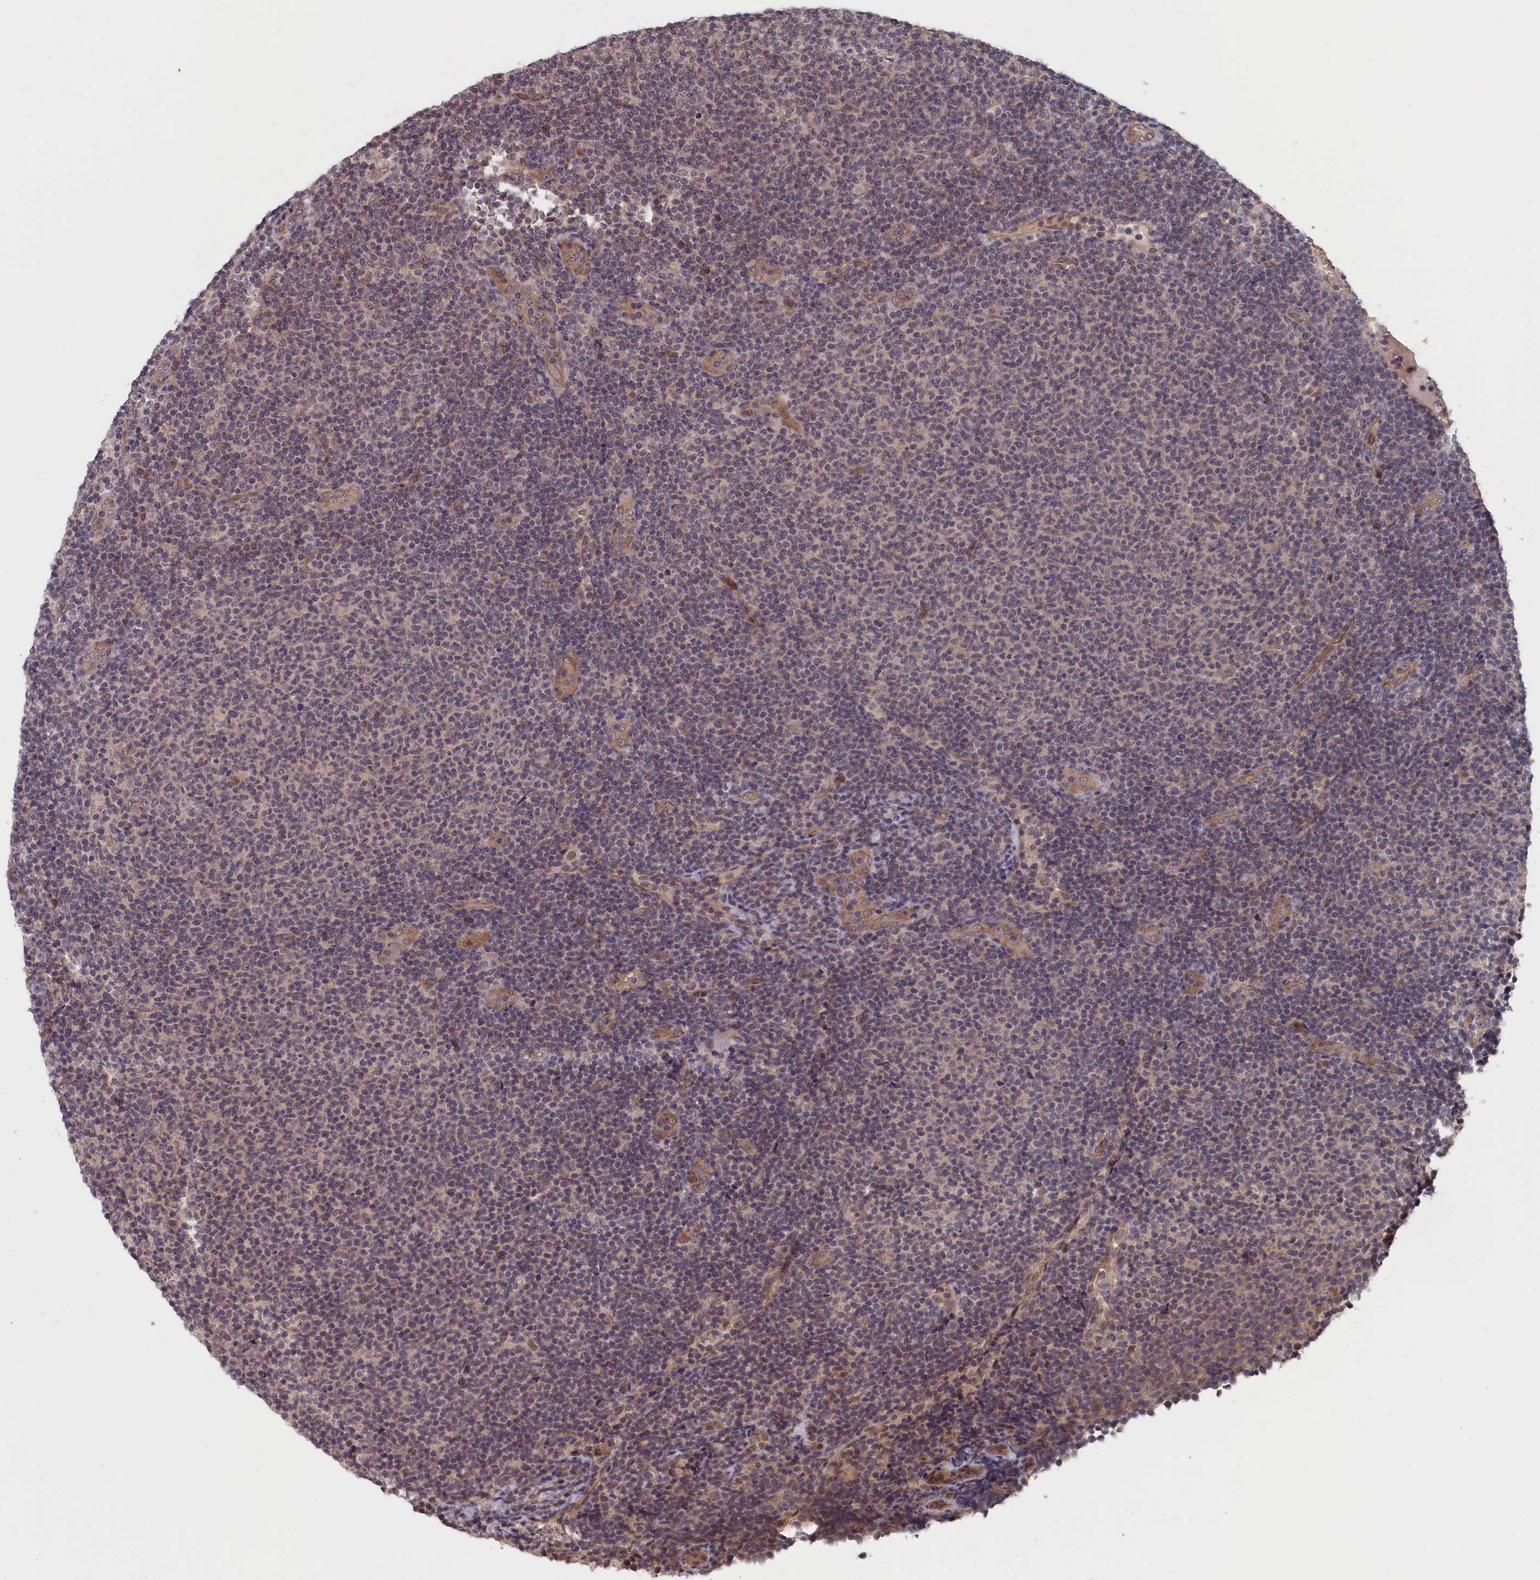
{"staining": {"intensity": "negative", "quantity": "none", "location": "none"}, "tissue": "lymphoma", "cell_type": "Tumor cells", "image_type": "cancer", "snomed": [{"axis": "morphology", "description": "Malignant lymphoma, non-Hodgkin's type, Low grade"}, {"axis": "topography", "description": "Lymph node"}], "caption": "Immunohistochemistry image of human lymphoma stained for a protein (brown), which displays no expression in tumor cells.", "gene": "PLP2", "patient": {"sex": "male", "age": 66}}